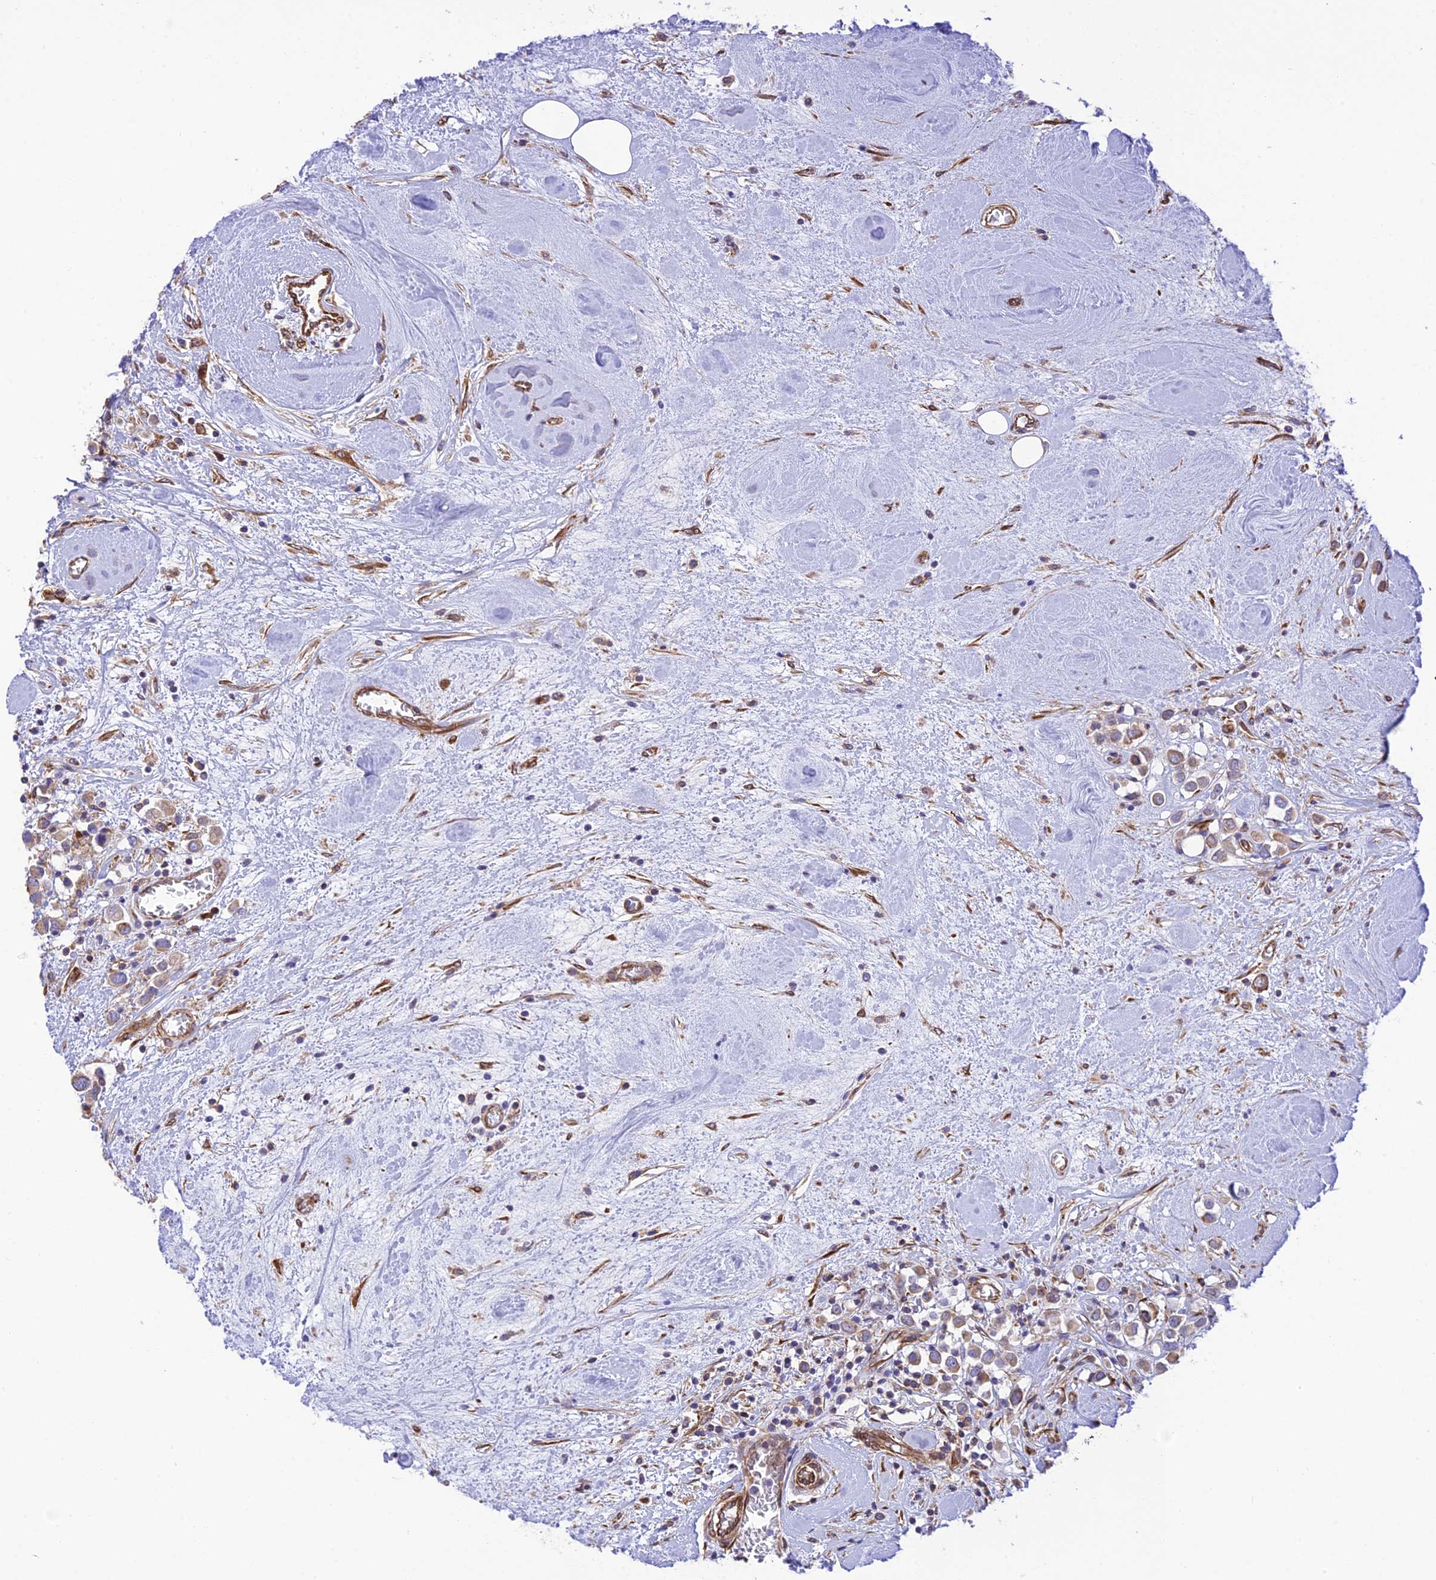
{"staining": {"intensity": "moderate", "quantity": "25%-75%", "location": "cytoplasmic/membranous"}, "tissue": "breast cancer", "cell_type": "Tumor cells", "image_type": "cancer", "snomed": [{"axis": "morphology", "description": "Duct carcinoma"}, {"axis": "topography", "description": "Breast"}], "caption": "Immunohistochemistry (IHC) image of human invasive ductal carcinoma (breast) stained for a protein (brown), which demonstrates medium levels of moderate cytoplasmic/membranous expression in approximately 25%-75% of tumor cells.", "gene": "EXOC3L4", "patient": {"sex": "female", "age": 61}}